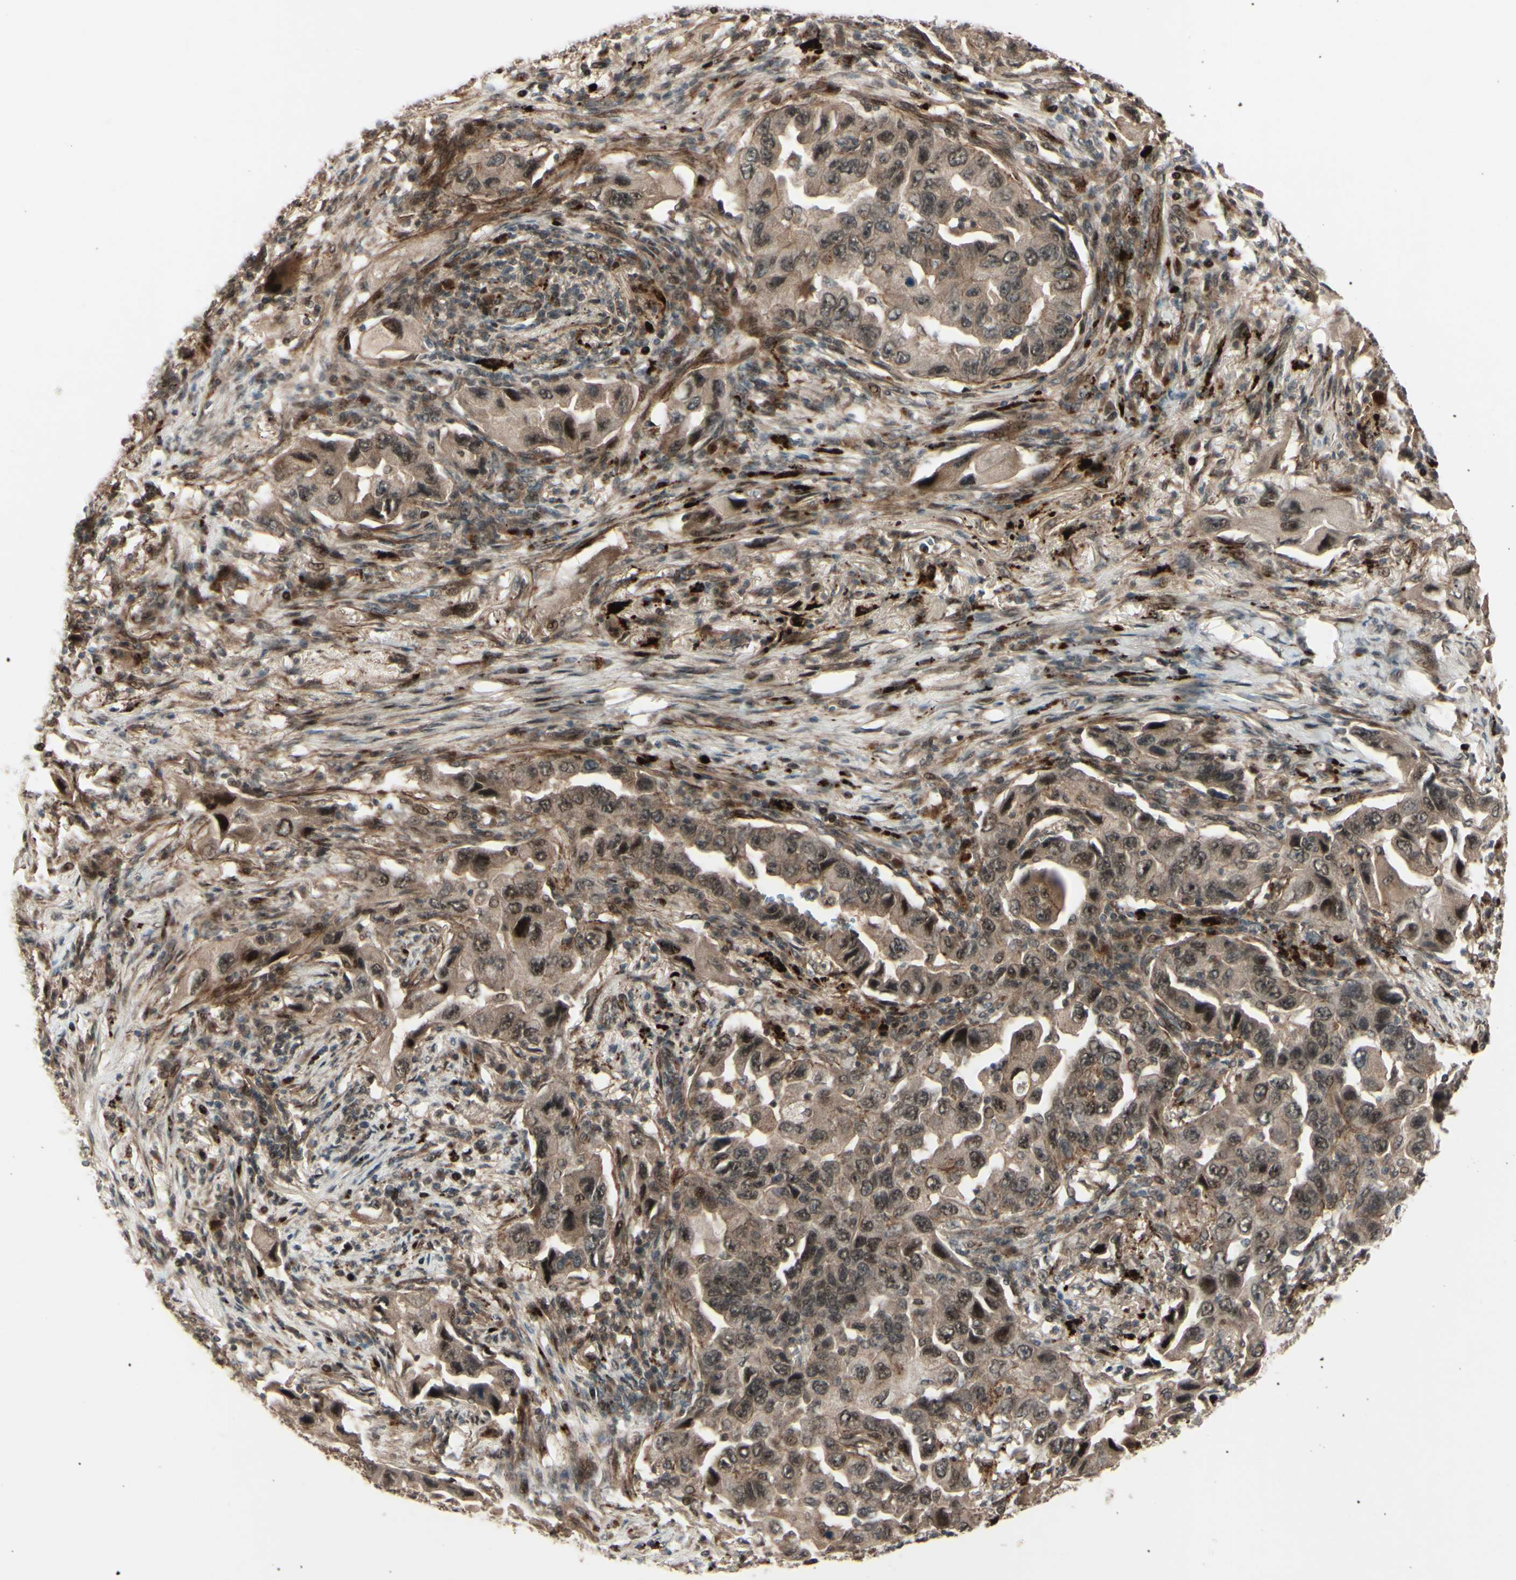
{"staining": {"intensity": "moderate", "quantity": ">75%", "location": "cytoplasmic/membranous,nuclear"}, "tissue": "lung cancer", "cell_type": "Tumor cells", "image_type": "cancer", "snomed": [{"axis": "morphology", "description": "Adenocarcinoma, NOS"}, {"axis": "topography", "description": "Lung"}], "caption": "High-power microscopy captured an IHC micrograph of lung cancer (adenocarcinoma), revealing moderate cytoplasmic/membranous and nuclear staining in approximately >75% of tumor cells. The protein of interest is shown in brown color, while the nuclei are stained blue.", "gene": "MLF2", "patient": {"sex": "female", "age": 65}}